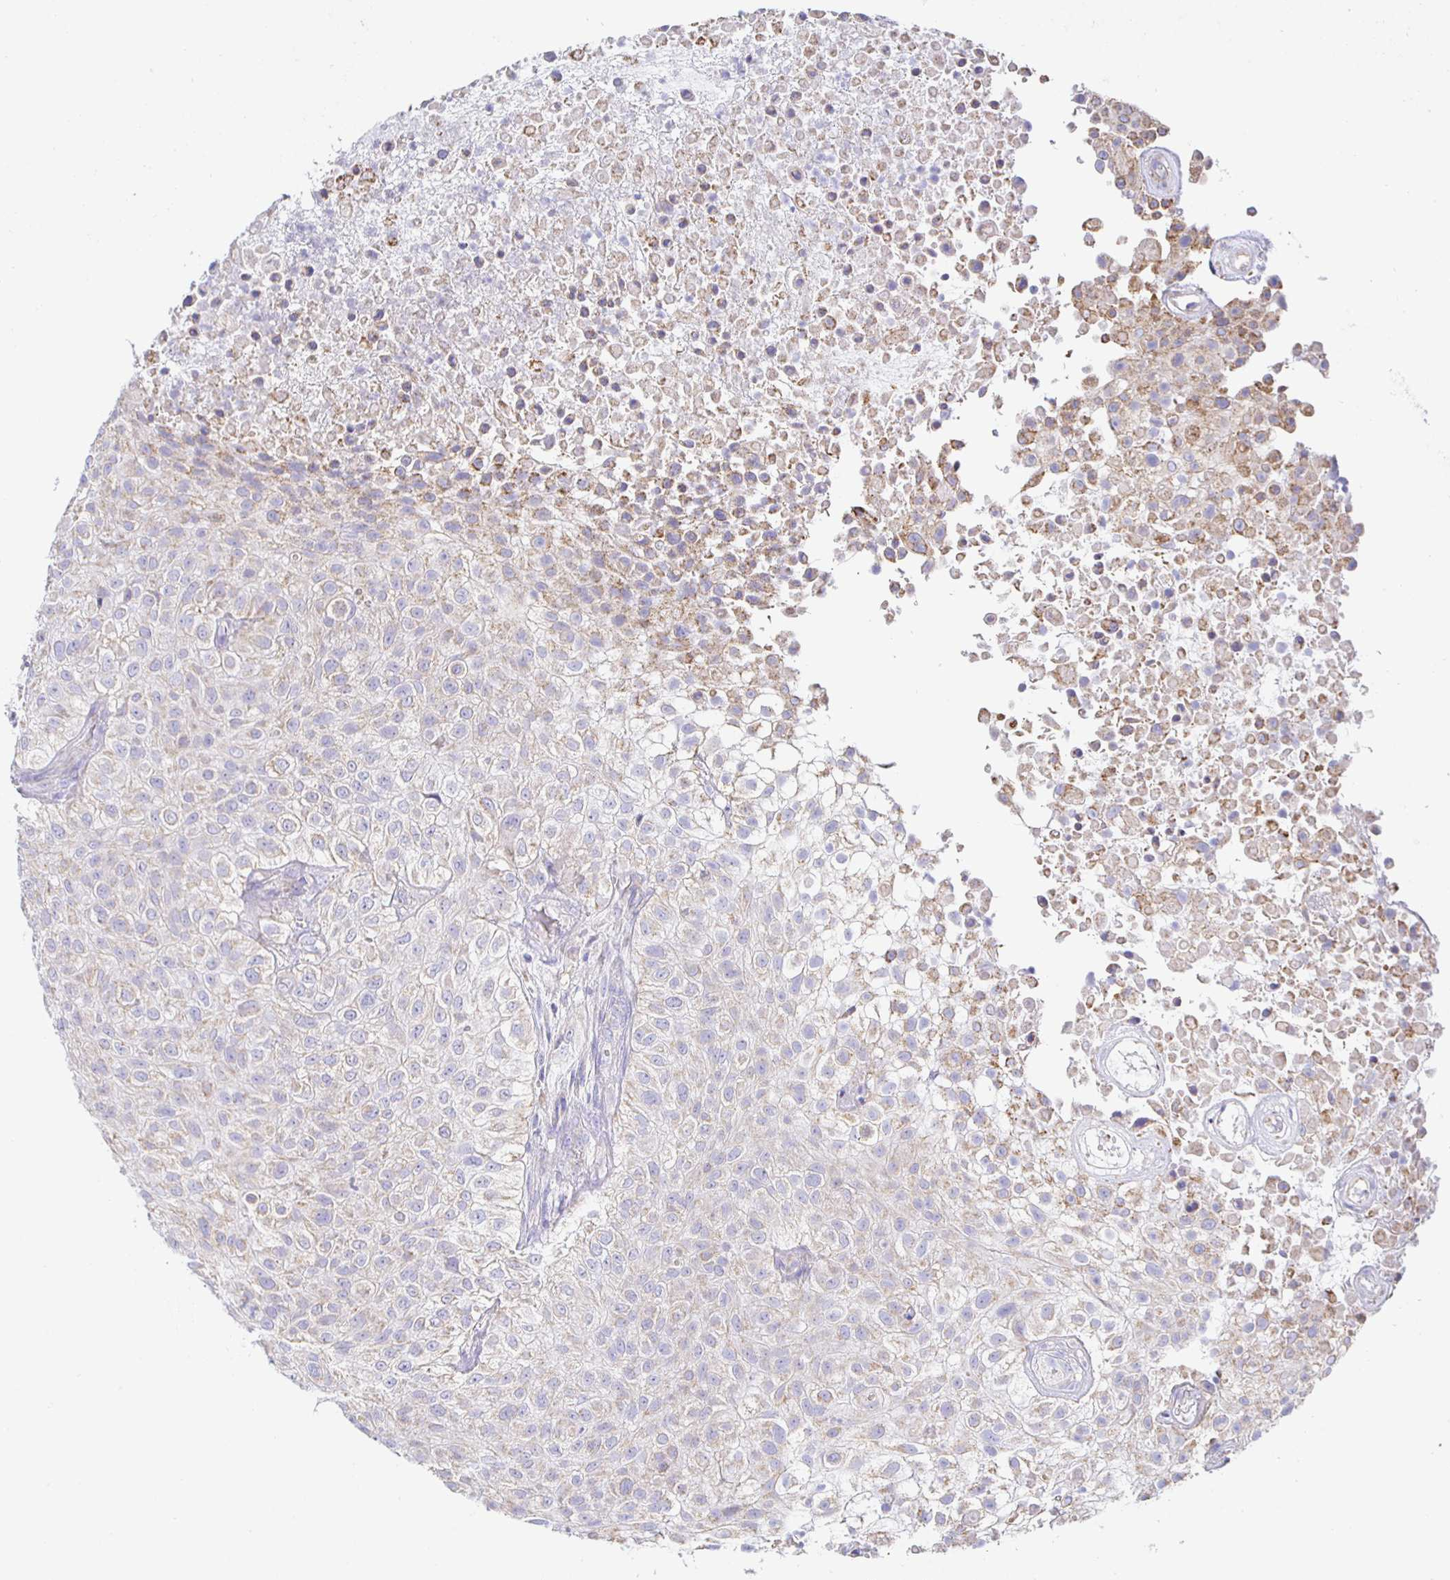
{"staining": {"intensity": "weak", "quantity": "25%-75%", "location": "cytoplasmic/membranous"}, "tissue": "urothelial cancer", "cell_type": "Tumor cells", "image_type": "cancer", "snomed": [{"axis": "morphology", "description": "Urothelial carcinoma, High grade"}, {"axis": "topography", "description": "Urinary bladder"}], "caption": "Protein staining demonstrates weak cytoplasmic/membranous staining in about 25%-75% of tumor cells in urothelial cancer.", "gene": "SYNGR4", "patient": {"sex": "male", "age": 56}}